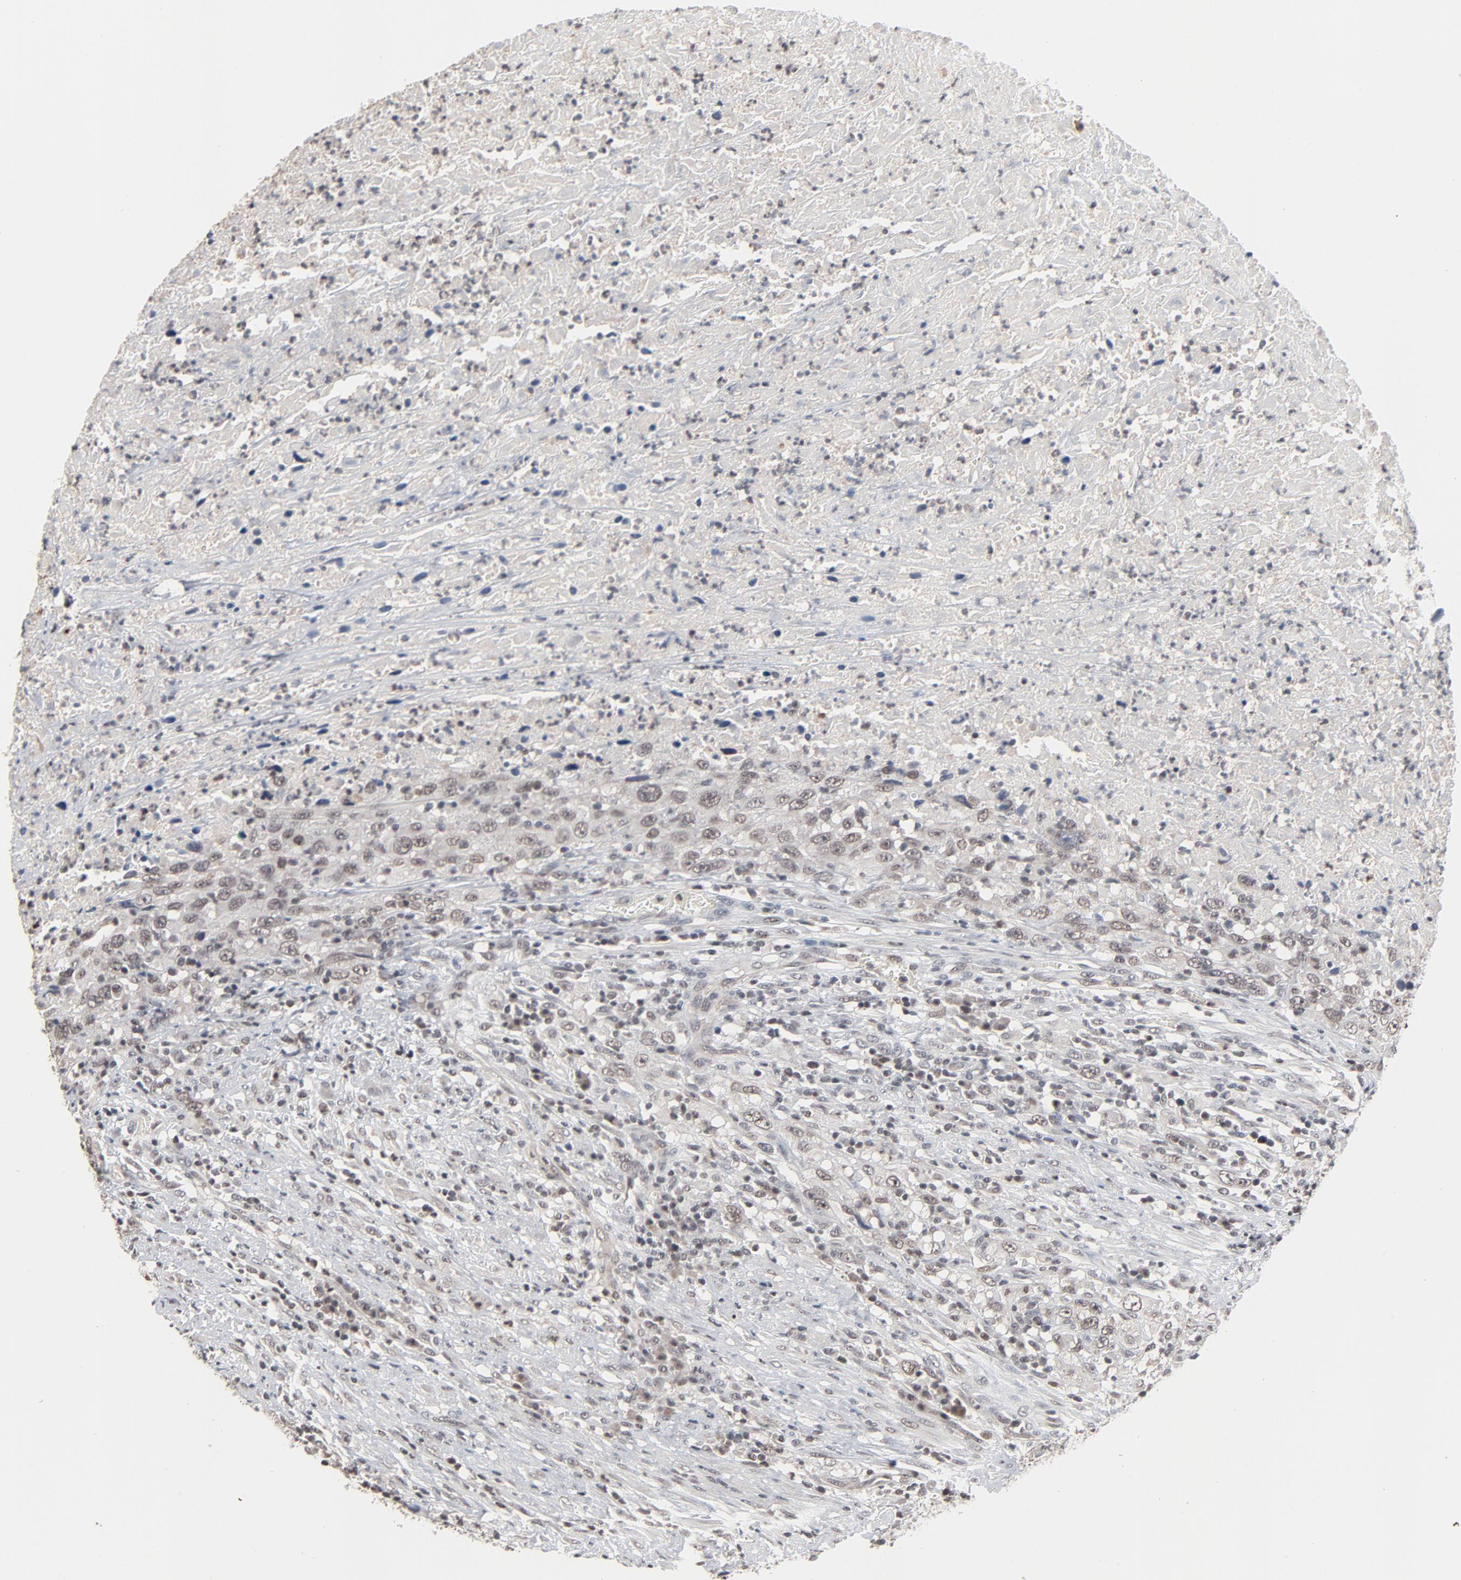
{"staining": {"intensity": "weak", "quantity": "<25%", "location": "cytoplasmic/membranous"}, "tissue": "urothelial cancer", "cell_type": "Tumor cells", "image_type": "cancer", "snomed": [{"axis": "morphology", "description": "Urothelial carcinoma, High grade"}, {"axis": "topography", "description": "Urinary bladder"}], "caption": "An immunohistochemistry (IHC) photomicrograph of urothelial carcinoma (high-grade) is shown. There is no staining in tumor cells of urothelial carcinoma (high-grade).", "gene": "ZNF419", "patient": {"sex": "male", "age": 61}}